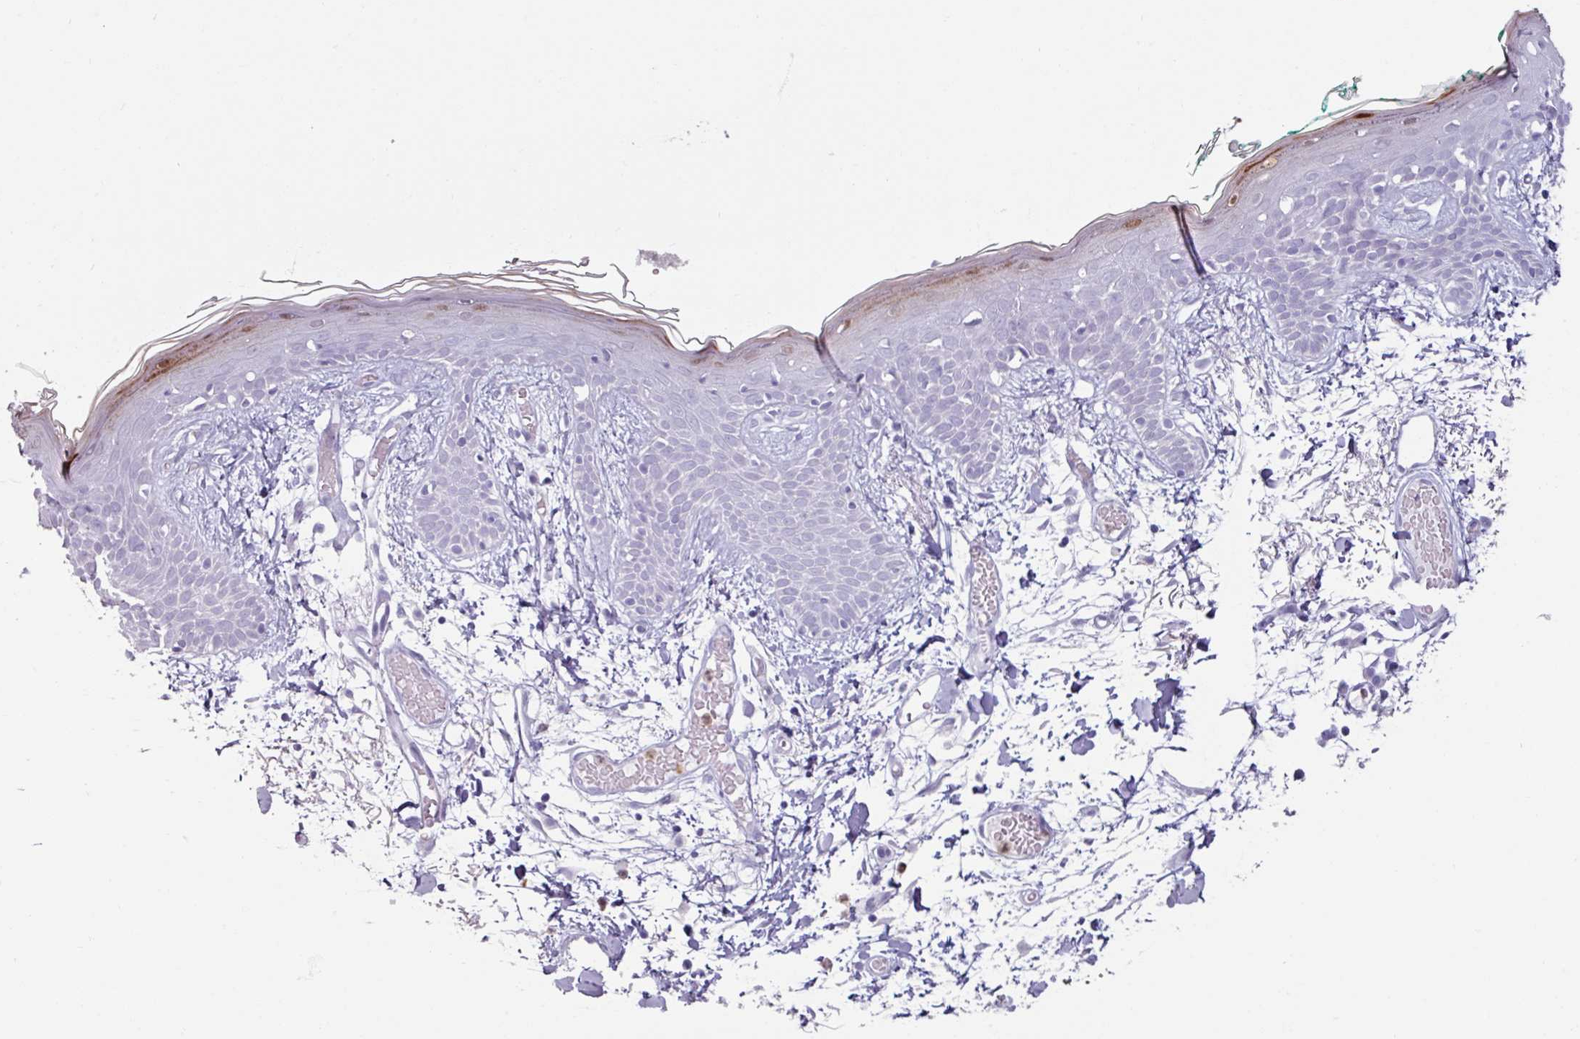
{"staining": {"intensity": "negative", "quantity": "none", "location": "none"}, "tissue": "skin", "cell_type": "Fibroblasts", "image_type": "normal", "snomed": [{"axis": "morphology", "description": "Normal tissue, NOS"}, {"axis": "topography", "description": "Skin"}], "caption": "Fibroblasts are negative for brown protein staining in normal skin. Brightfield microscopy of IHC stained with DAB (3,3'-diaminobenzidine) (brown) and hematoxylin (blue), captured at high magnification.", "gene": "ARG1", "patient": {"sex": "male", "age": 79}}